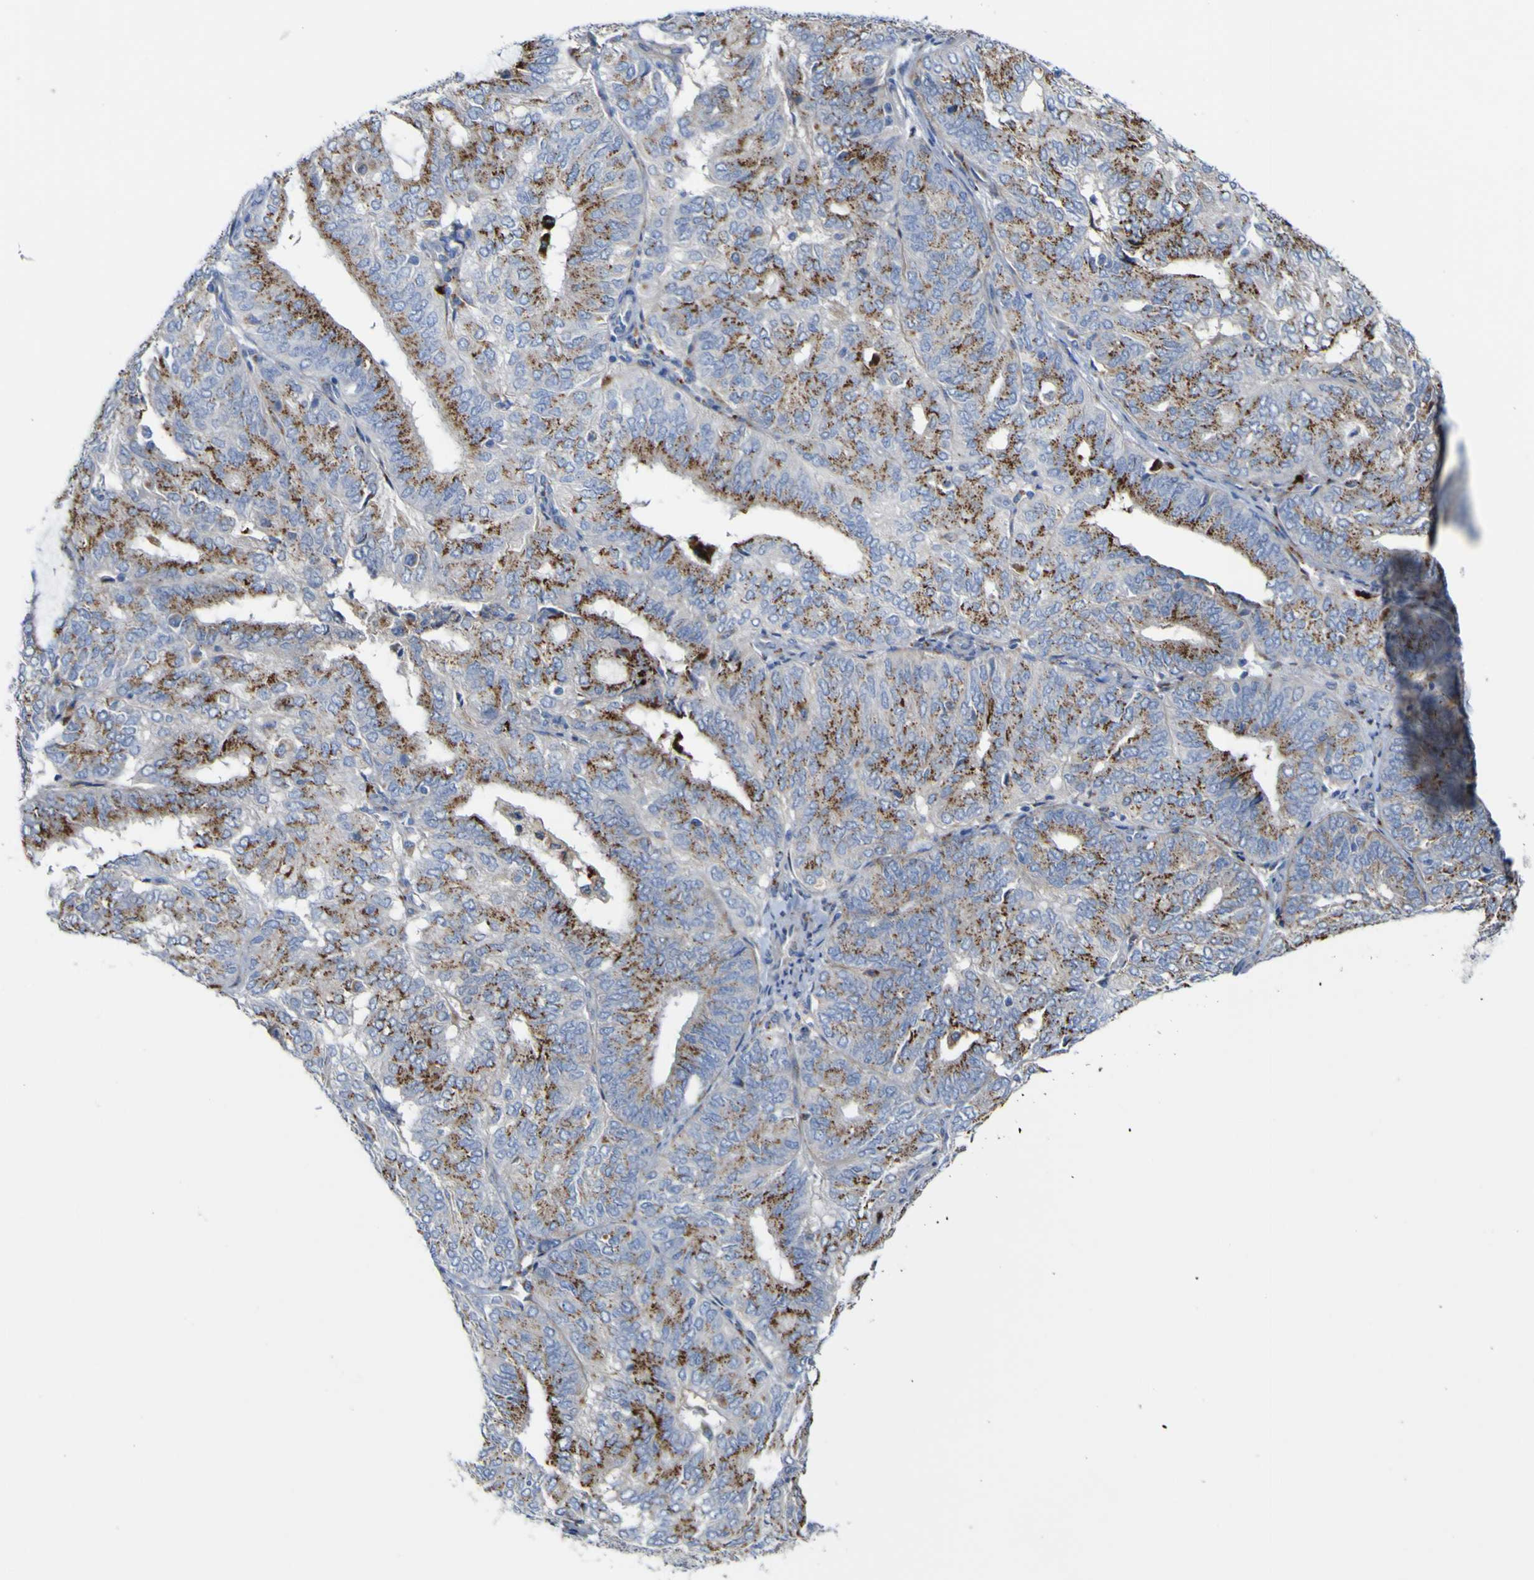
{"staining": {"intensity": "moderate", "quantity": ">75%", "location": "cytoplasmic/membranous"}, "tissue": "endometrial cancer", "cell_type": "Tumor cells", "image_type": "cancer", "snomed": [{"axis": "morphology", "description": "Adenocarcinoma, NOS"}, {"axis": "topography", "description": "Uterus"}], "caption": "Immunohistochemistry (IHC) staining of endometrial cancer, which demonstrates medium levels of moderate cytoplasmic/membranous expression in about >75% of tumor cells indicating moderate cytoplasmic/membranous protein staining. The staining was performed using DAB (brown) for protein detection and nuclei were counterstained in hematoxylin (blue).", "gene": "PTPRF", "patient": {"sex": "female", "age": 60}}